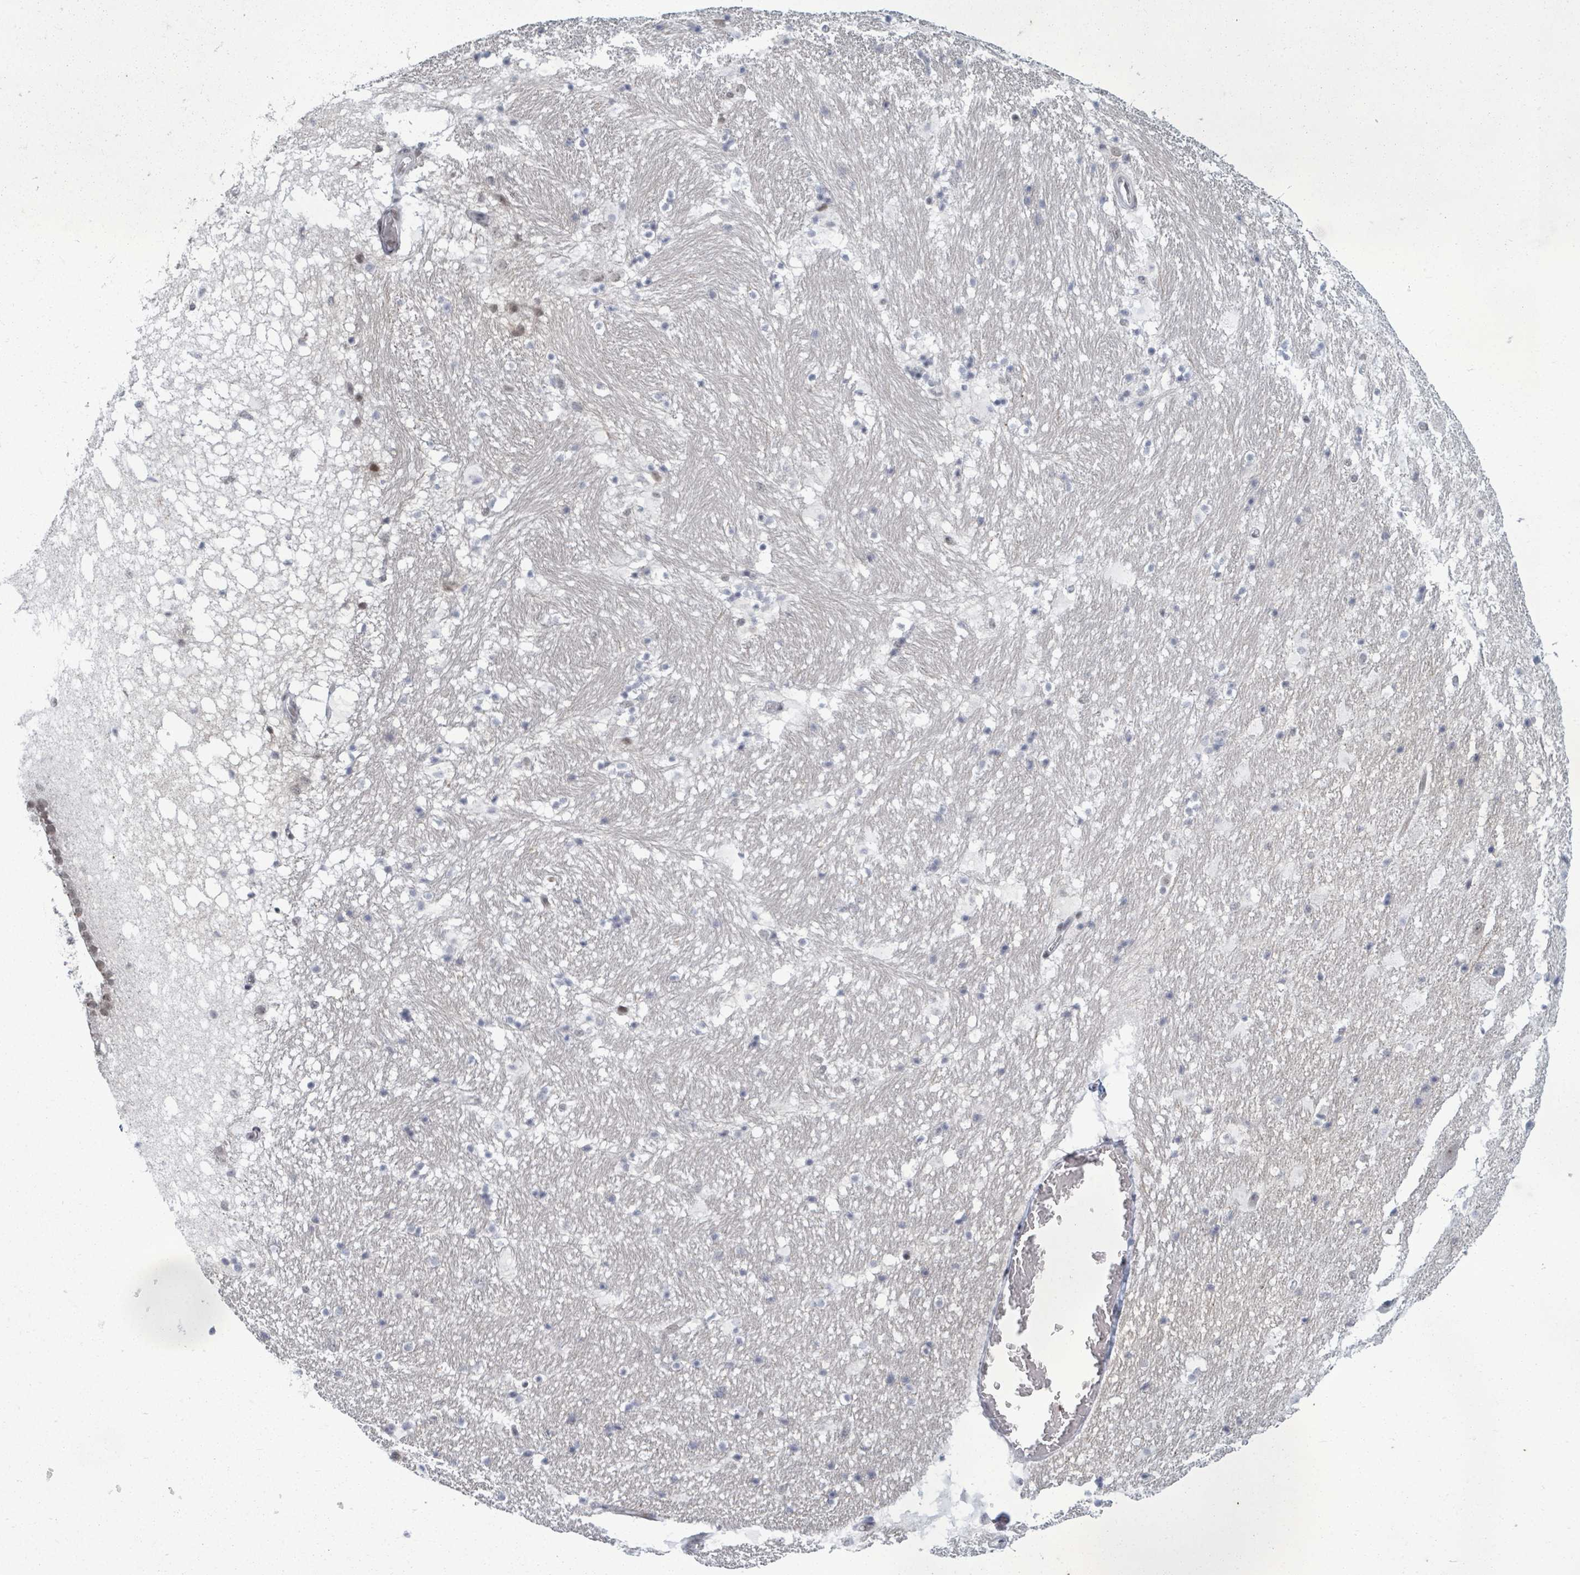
{"staining": {"intensity": "negative", "quantity": "none", "location": "none"}, "tissue": "hippocampus", "cell_type": "Glial cells", "image_type": "normal", "snomed": [{"axis": "morphology", "description": "Normal tissue, NOS"}, {"axis": "topography", "description": "Hippocampus"}], "caption": "There is no significant positivity in glial cells of hippocampus. (DAB IHC visualized using brightfield microscopy, high magnification).", "gene": "BIVM", "patient": {"sex": "male", "age": 37}}